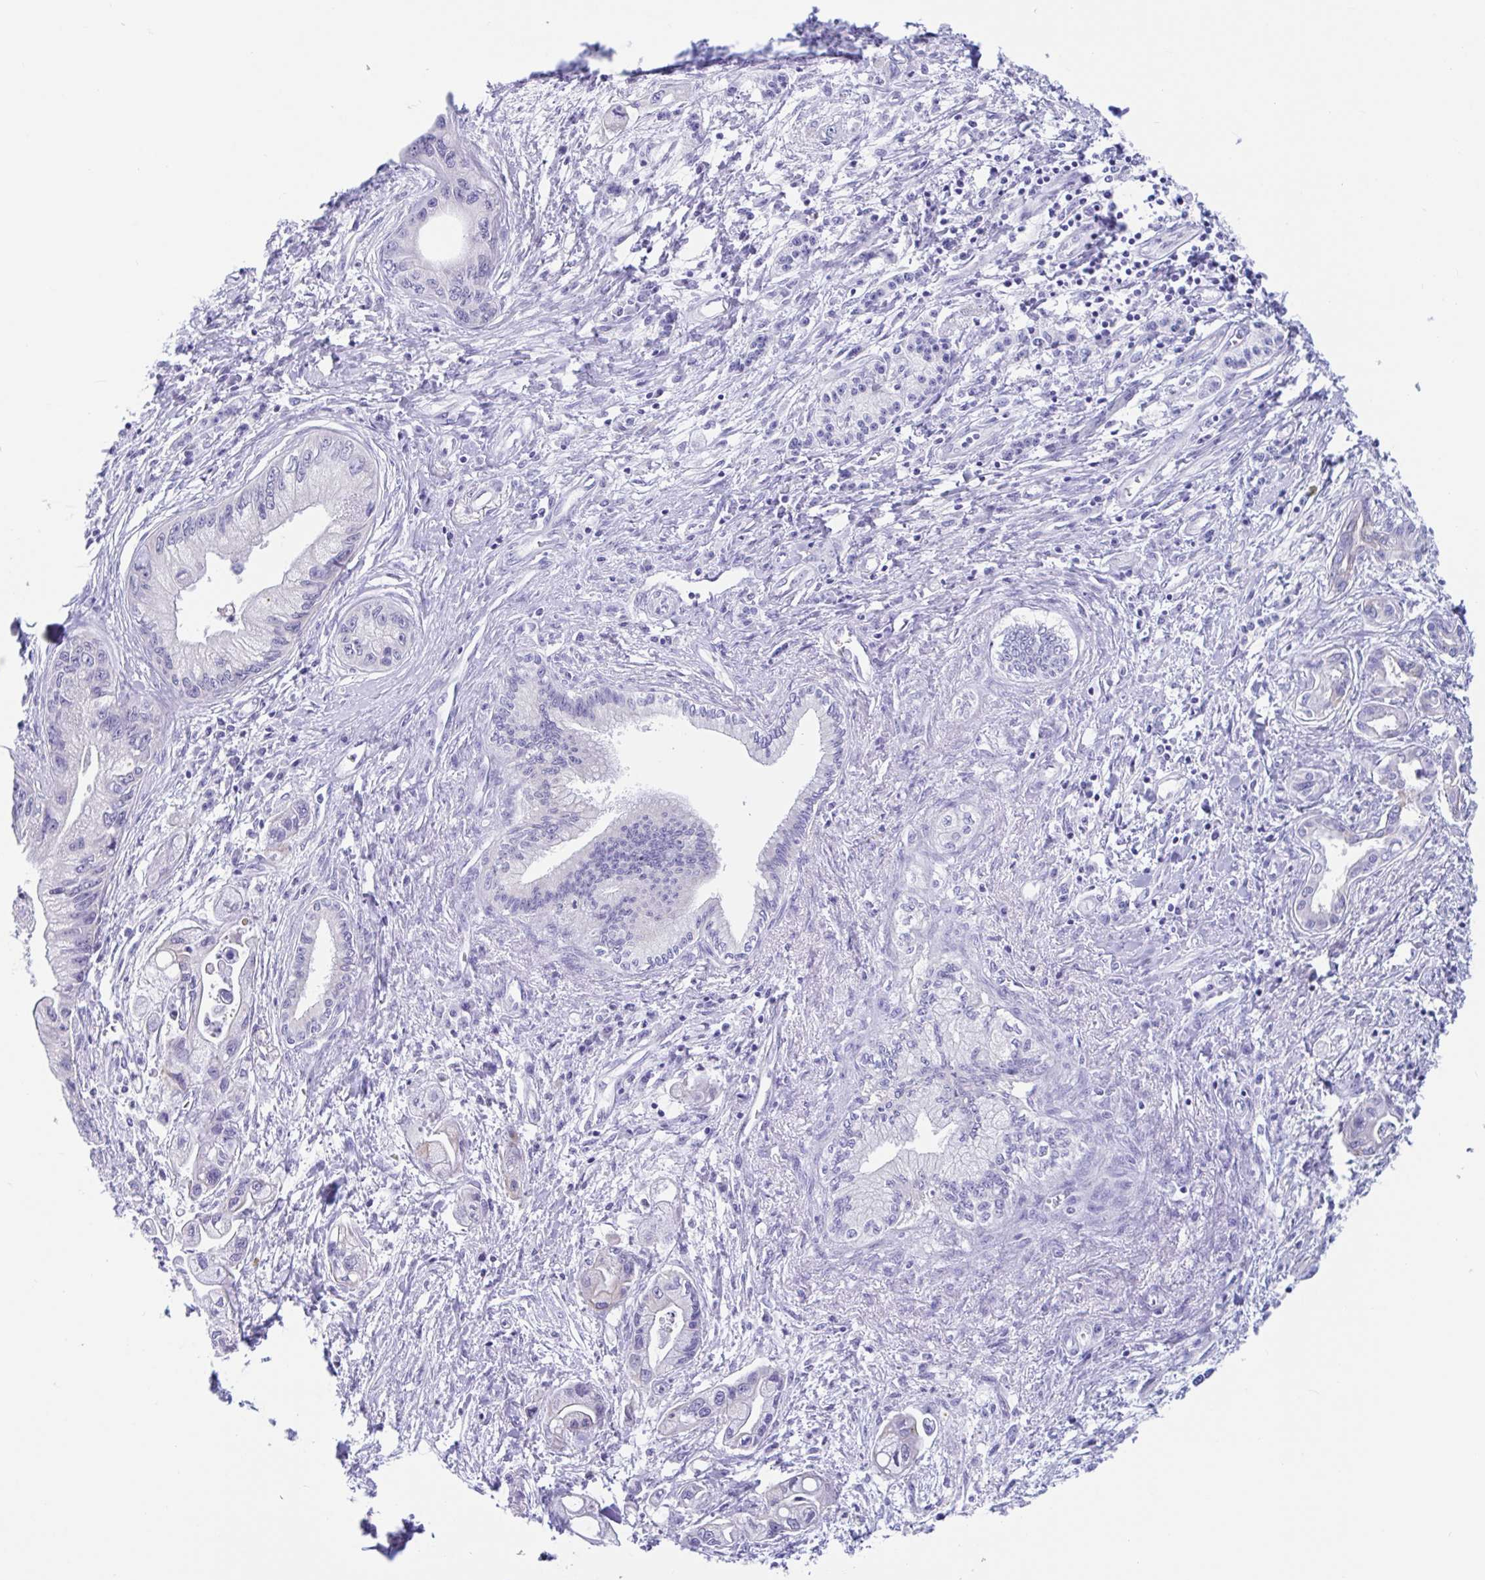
{"staining": {"intensity": "negative", "quantity": "none", "location": "none"}, "tissue": "pancreatic cancer", "cell_type": "Tumor cells", "image_type": "cancer", "snomed": [{"axis": "morphology", "description": "Adenocarcinoma, NOS"}, {"axis": "topography", "description": "Pancreas"}], "caption": "The histopathology image demonstrates no significant positivity in tumor cells of pancreatic adenocarcinoma.", "gene": "OR6N2", "patient": {"sex": "male", "age": 61}}